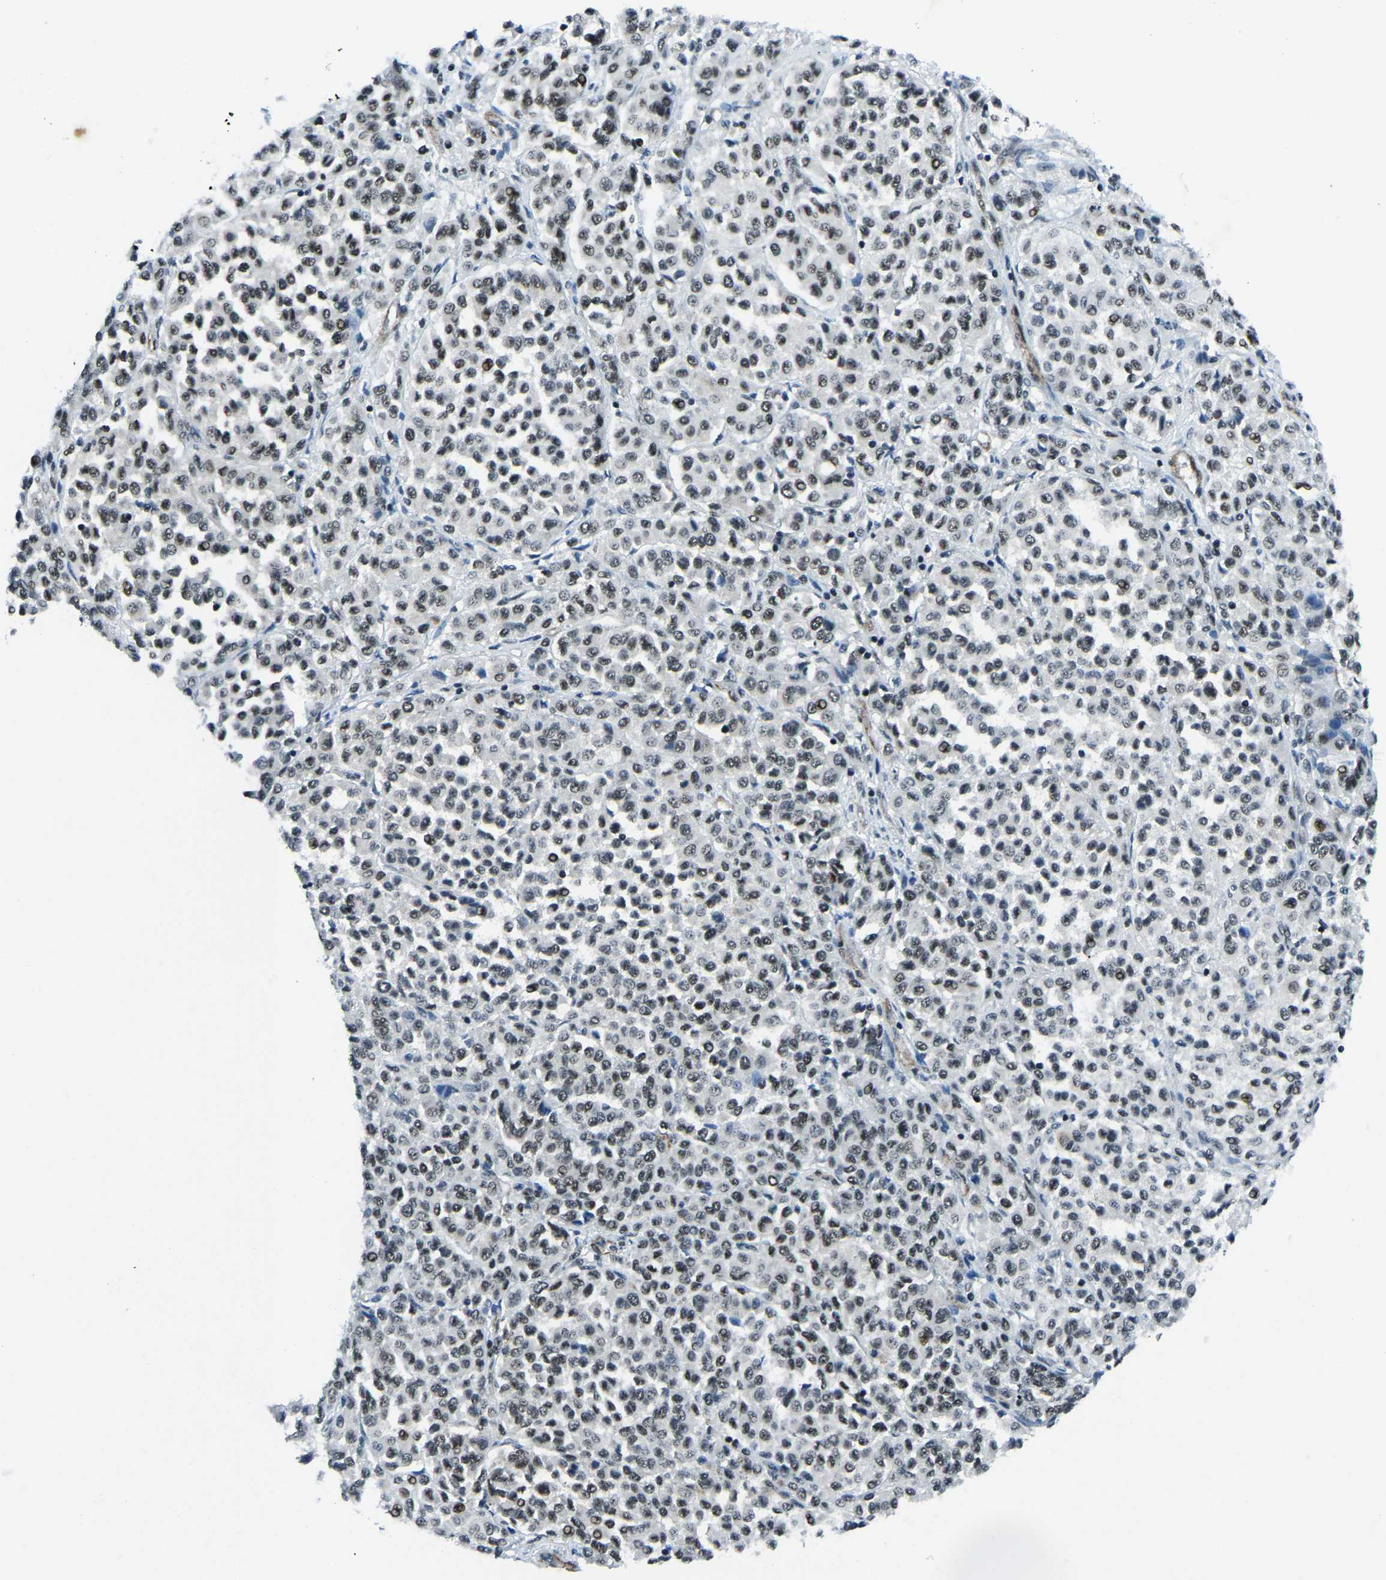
{"staining": {"intensity": "weak", "quantity": "25%-75%", "location": "nuclear"}, "tissue": "melanoma", "cell_type": "Tumor cells", "image_type": "cancer", "snomed": [{"axis": "morphology", "description": "Malignant melanoma, Metastatic site"}, {"axis": "topography", "description": "Pancreas"}], "caption": "About 25%-75% of tumor cells in melanoma reveal weak nuclear protein positivity as visualized by brown immunohistochemical staining.", "gene": "PRCC", "patient": {"sex": "female", "age": 30}}